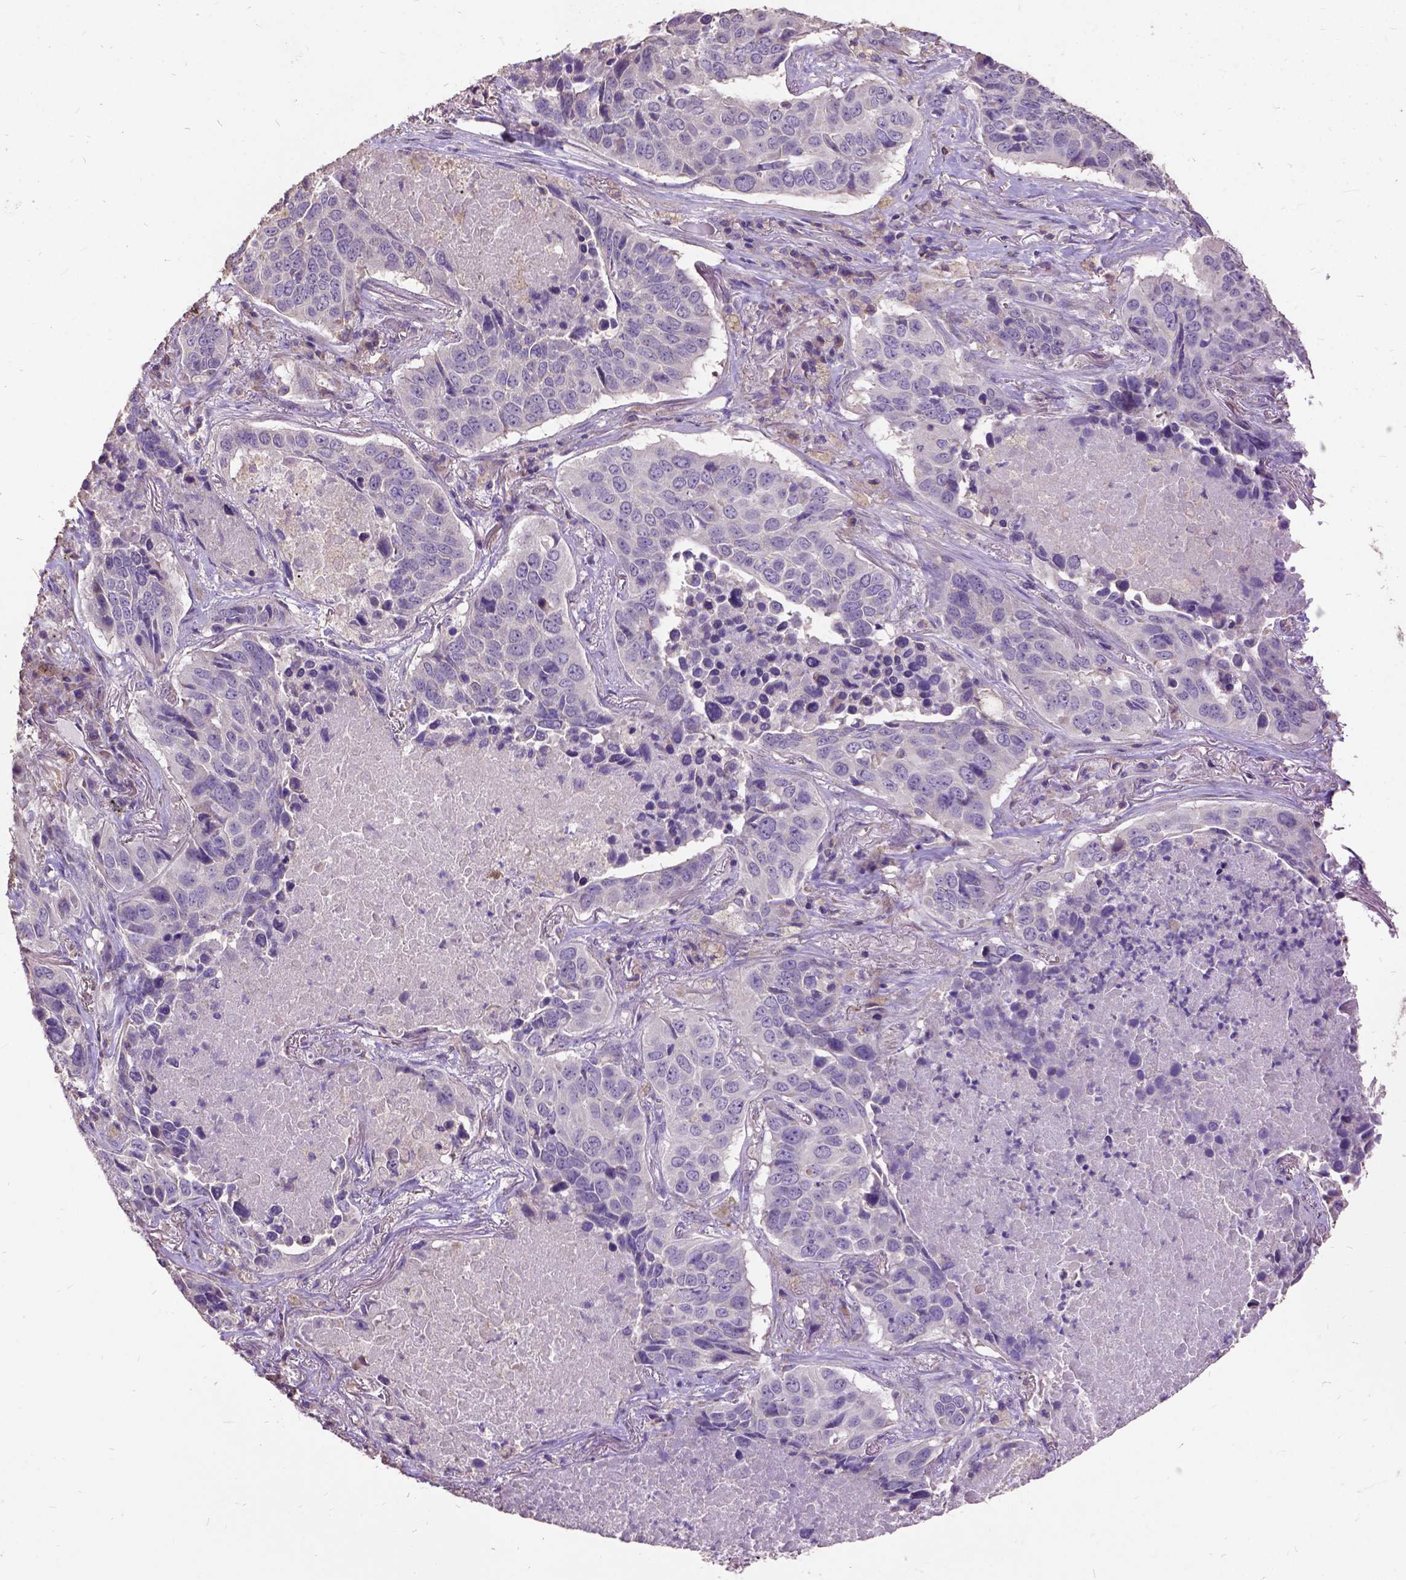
{"staining": {"intensity": "negative", "quantity": "none", "location": "none"}, "tissue": "lung cancer", "cell_type": "Tumor cells", "image_type": "cancer", "snomed": [{"axis": "morphology", "description": "Normal tissue, NOS"}, {"axis": "morphology", "description": "Squamous cell carcinoma, NOS"}, {"axis": "topography", "description": "Bronchus"}, {"axis": "topography", "description": "Lung"}], "caption": "Immunohistochemistry of human lung cancer shows no staining in tumor cells.", "gene": "DQX1", "patient": {"sex": "male", "age": 64}}